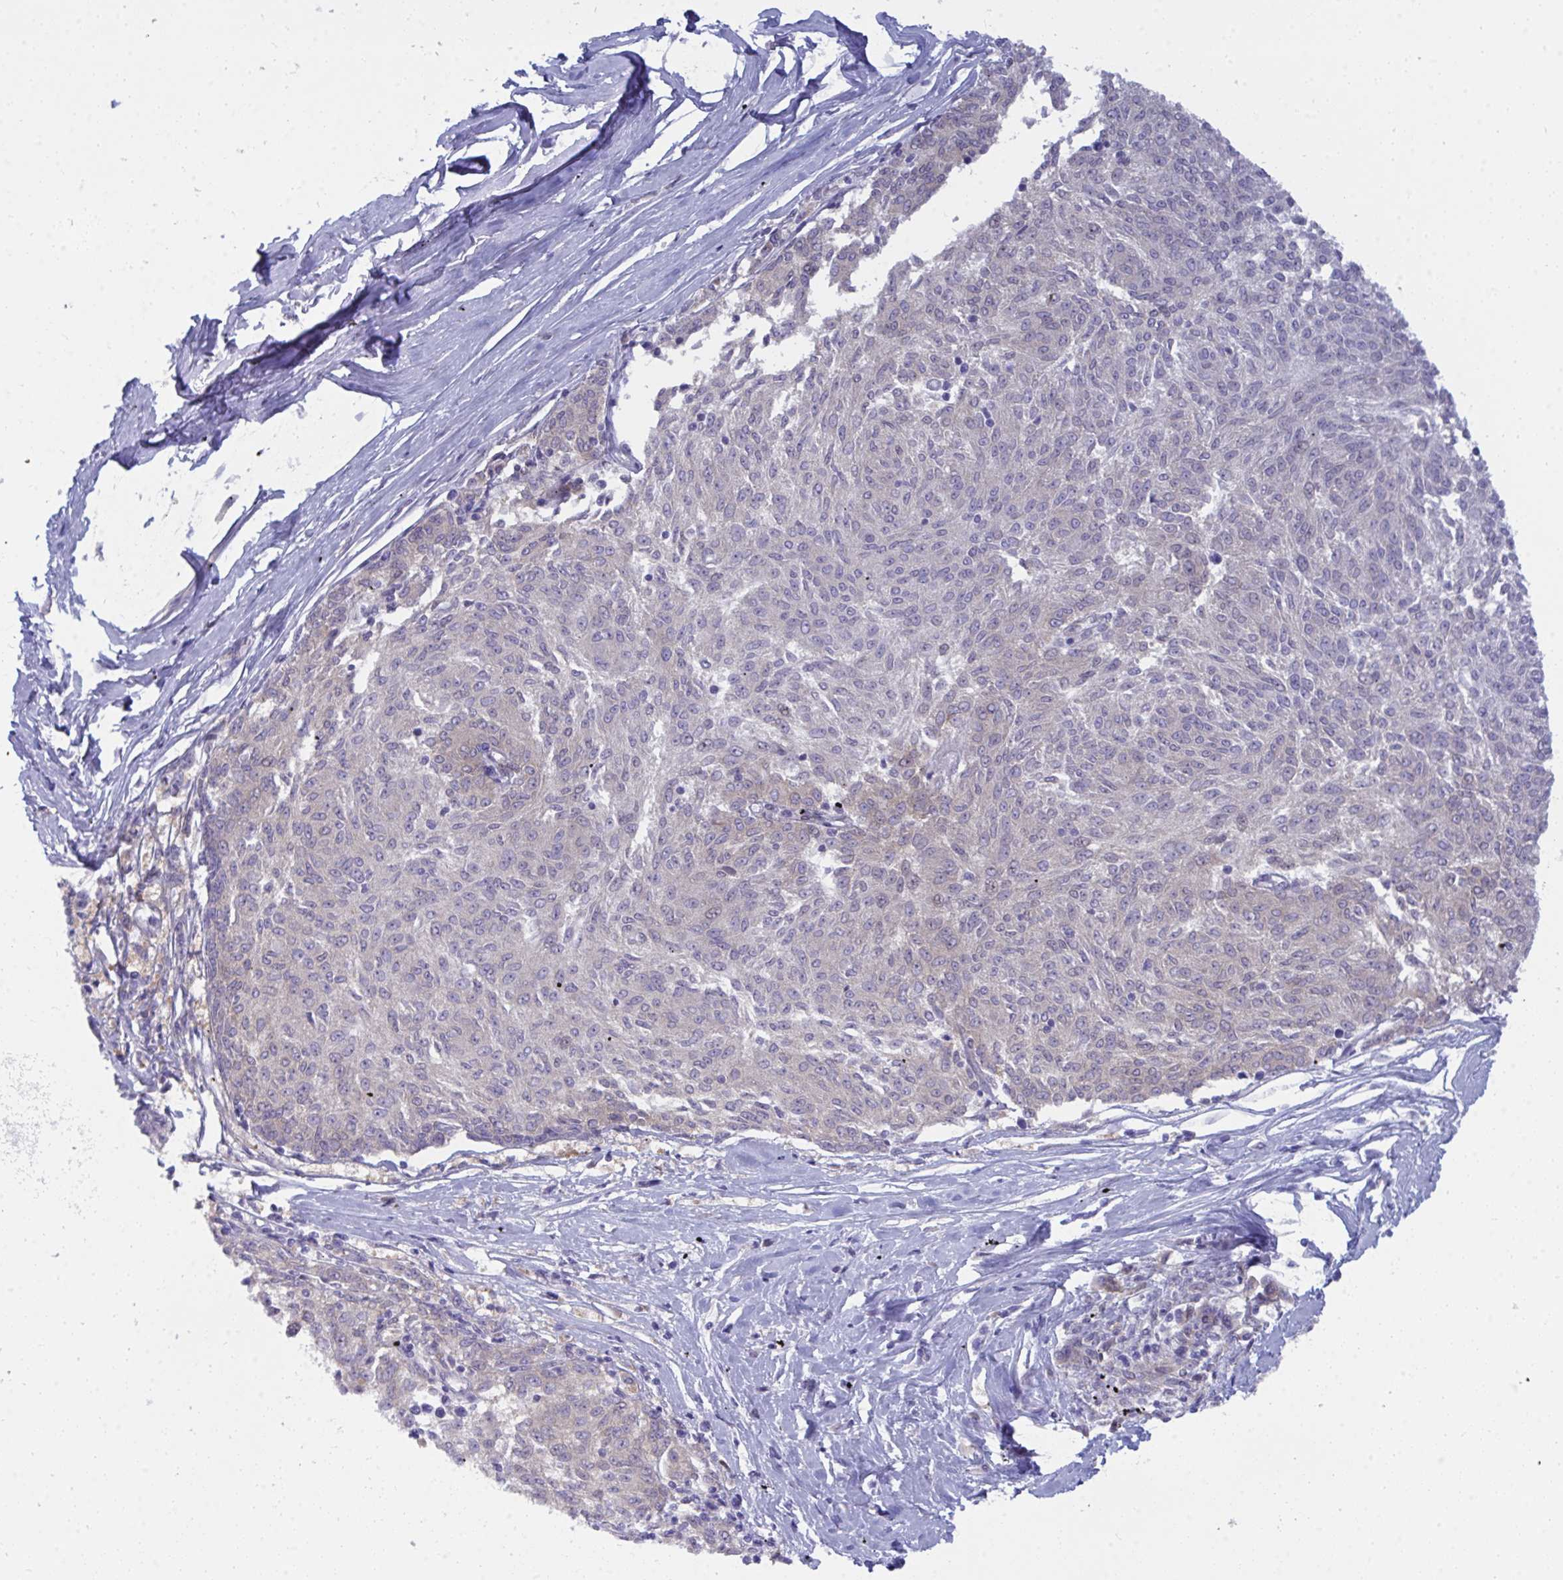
{"staining": {"intensity": "negative", "quantity": "none", "location": "none"}, "tissue": "melanoma", "cell_type": "Tumor cells", "image_type": "cancer", "snomed": [{"axis": "morphology", "description": "Malignant melanoma, NOS"}, {"axis": "topography", "description": "Skin"}], "caption": "Image shows no protein staining in tumor cells of melanoma tissue.", "gene": "GAB1", "patient": {"sex": "female", "age": 72}}